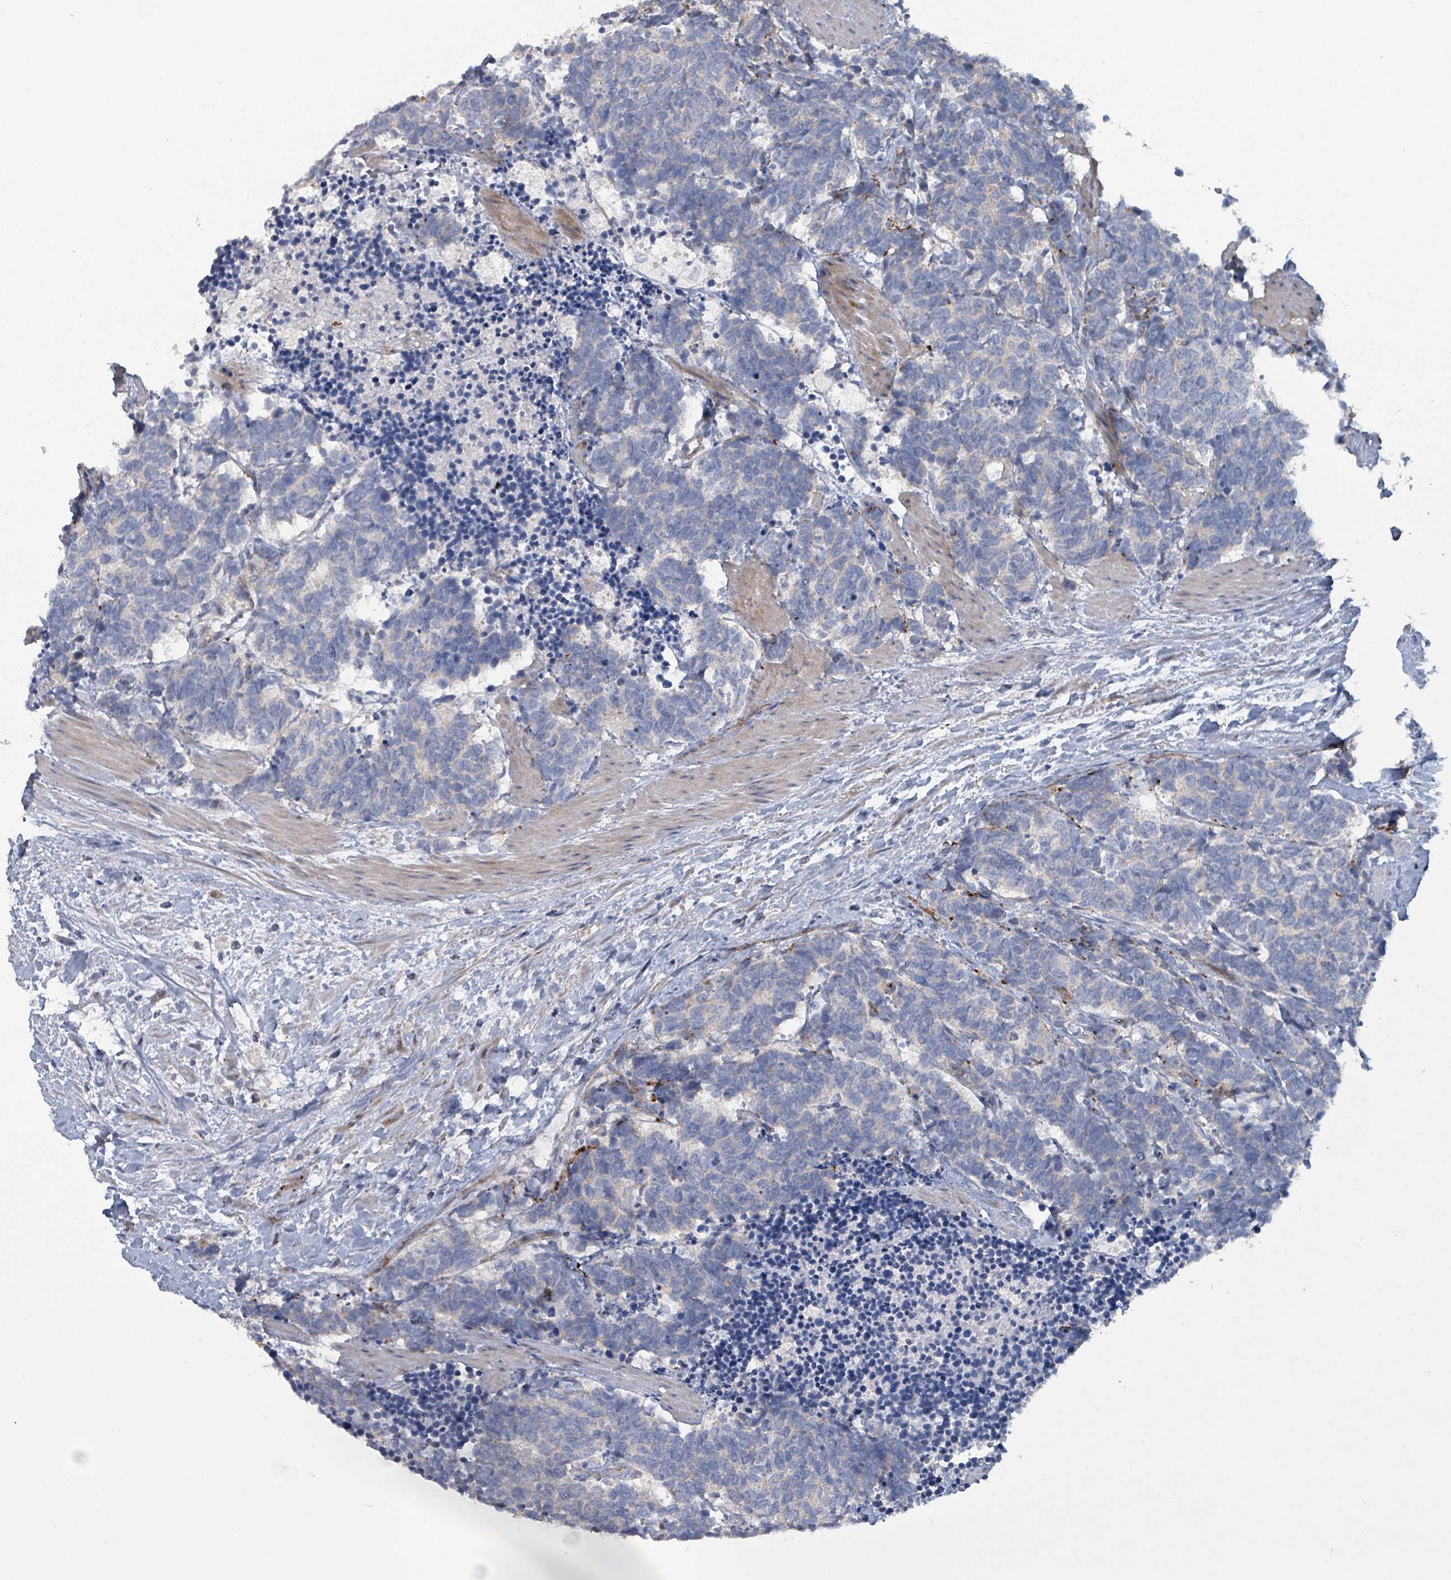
{"staining": {"intensity": "negative", "quantity": "none", "location": "none"}, "tissue": "carcinoid", "cell_type": "Tumor cells", "image_type": "cancer", "snomed": [{"axis": "morphology", "description": "Carcinoma, NOS"}, {"axis": "morphology", "description": "Carcinoid, malignant, NOS"}, {"axis": "topography", "description": "Prostate"}], "caption": "A high-resolution photomicrograph shows immunohistochemistry staining of carcinoid, which displays no significant staining in tumor cells. (Stains: DAB (3,3'-diaminobenzidine) immunohistochemistry (IHC) with hematoxylin counter stain, Microscopy: brightfield microscopy at high magnification).", "gene": "TAAR5", "patient": {"sex": "male", "age": 57}}